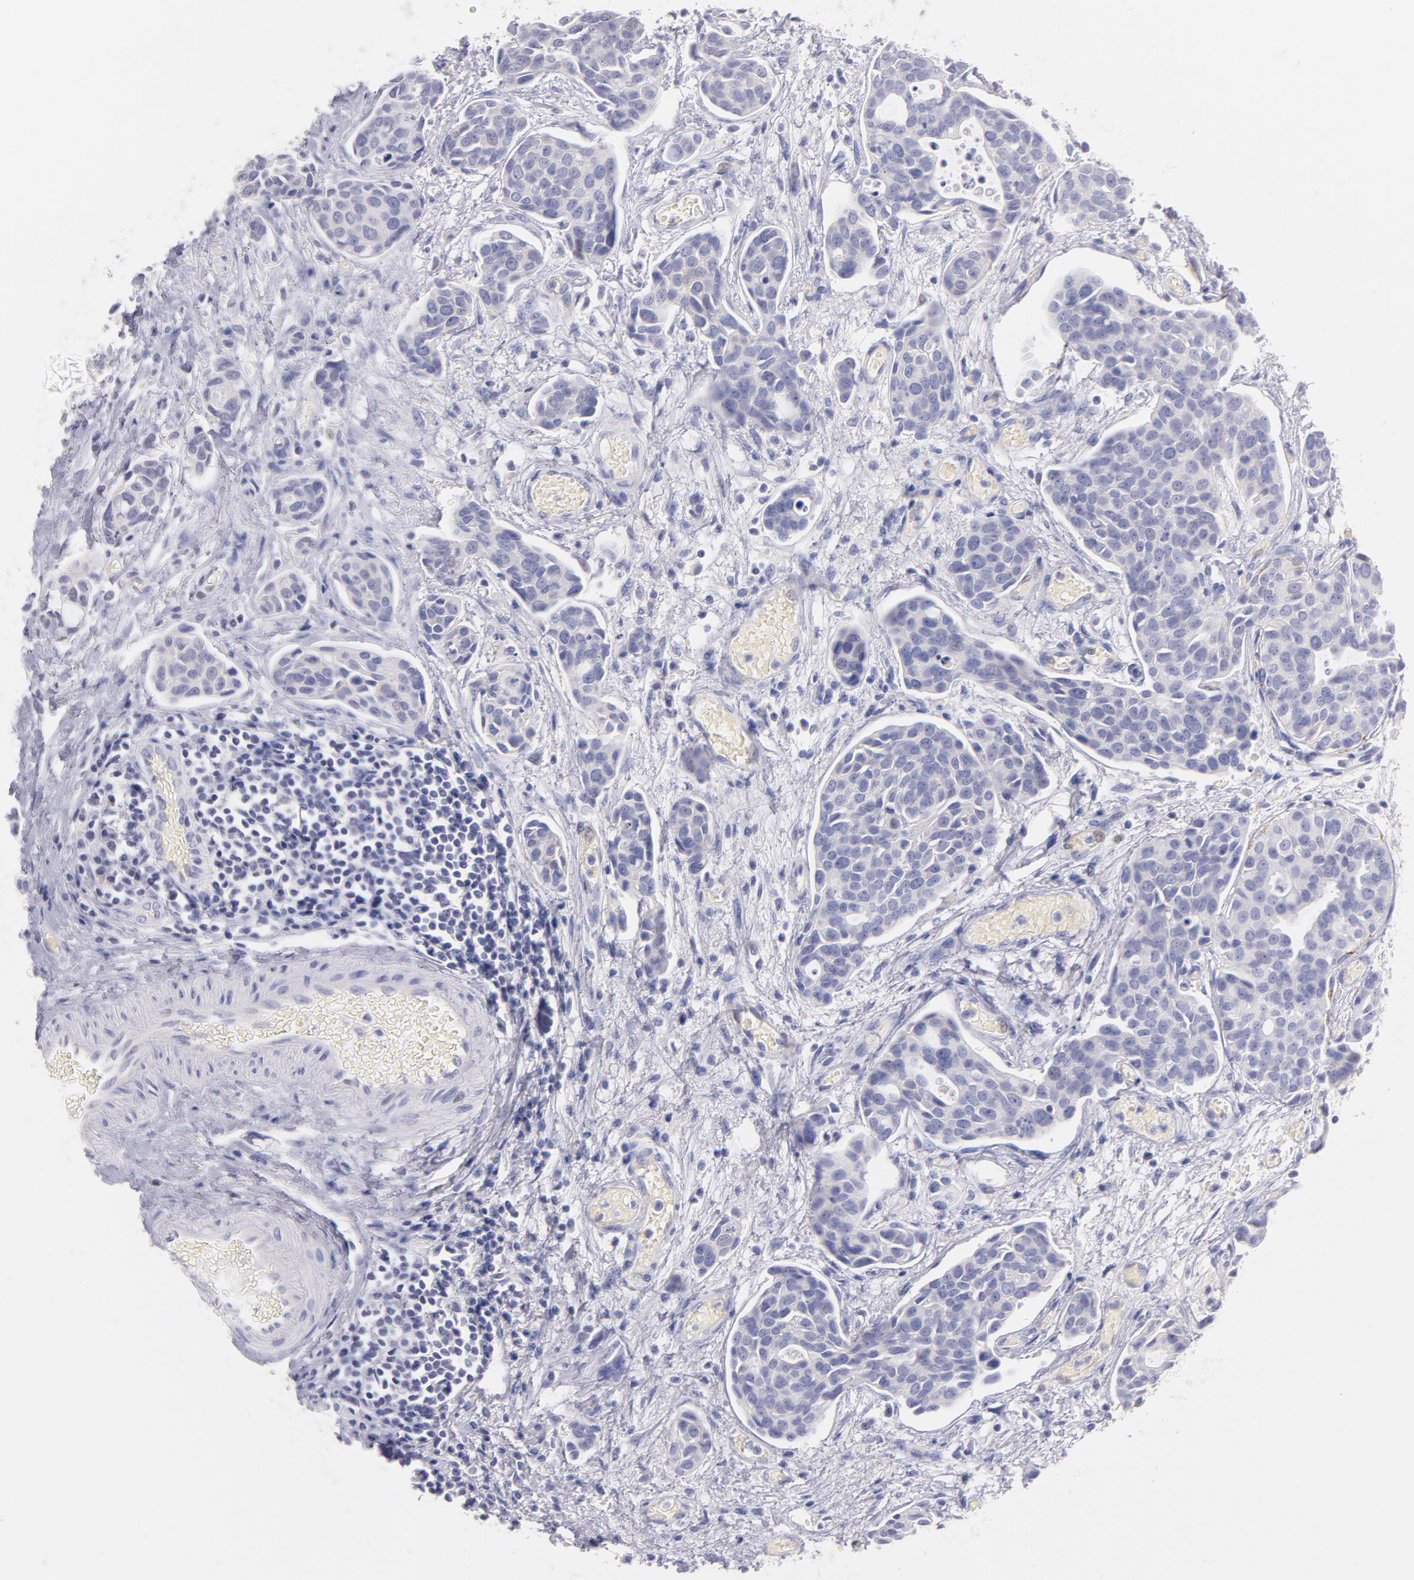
{"staining": {"intensity": "moderate", "quantity": "<25%", "location": "cytoplasmic/membranous"}, "tissue": "urothelial cancer", "cell_type": "Tumor cells", "image_type": "cancer", "snomed": [{"axis": "morphology", "description": "Urothelial carcinoma, High grade"}, {"axis": "topography", "description": "Urinary bladder"}], "caption": "Protein staining of high-grade urothelial carcinoma tissue shows moderate cytoplasmic/membranous positivity in about <25% of tumor cells.", "gene": "CD44", "patient": {"sex": "male", "age": 78}}